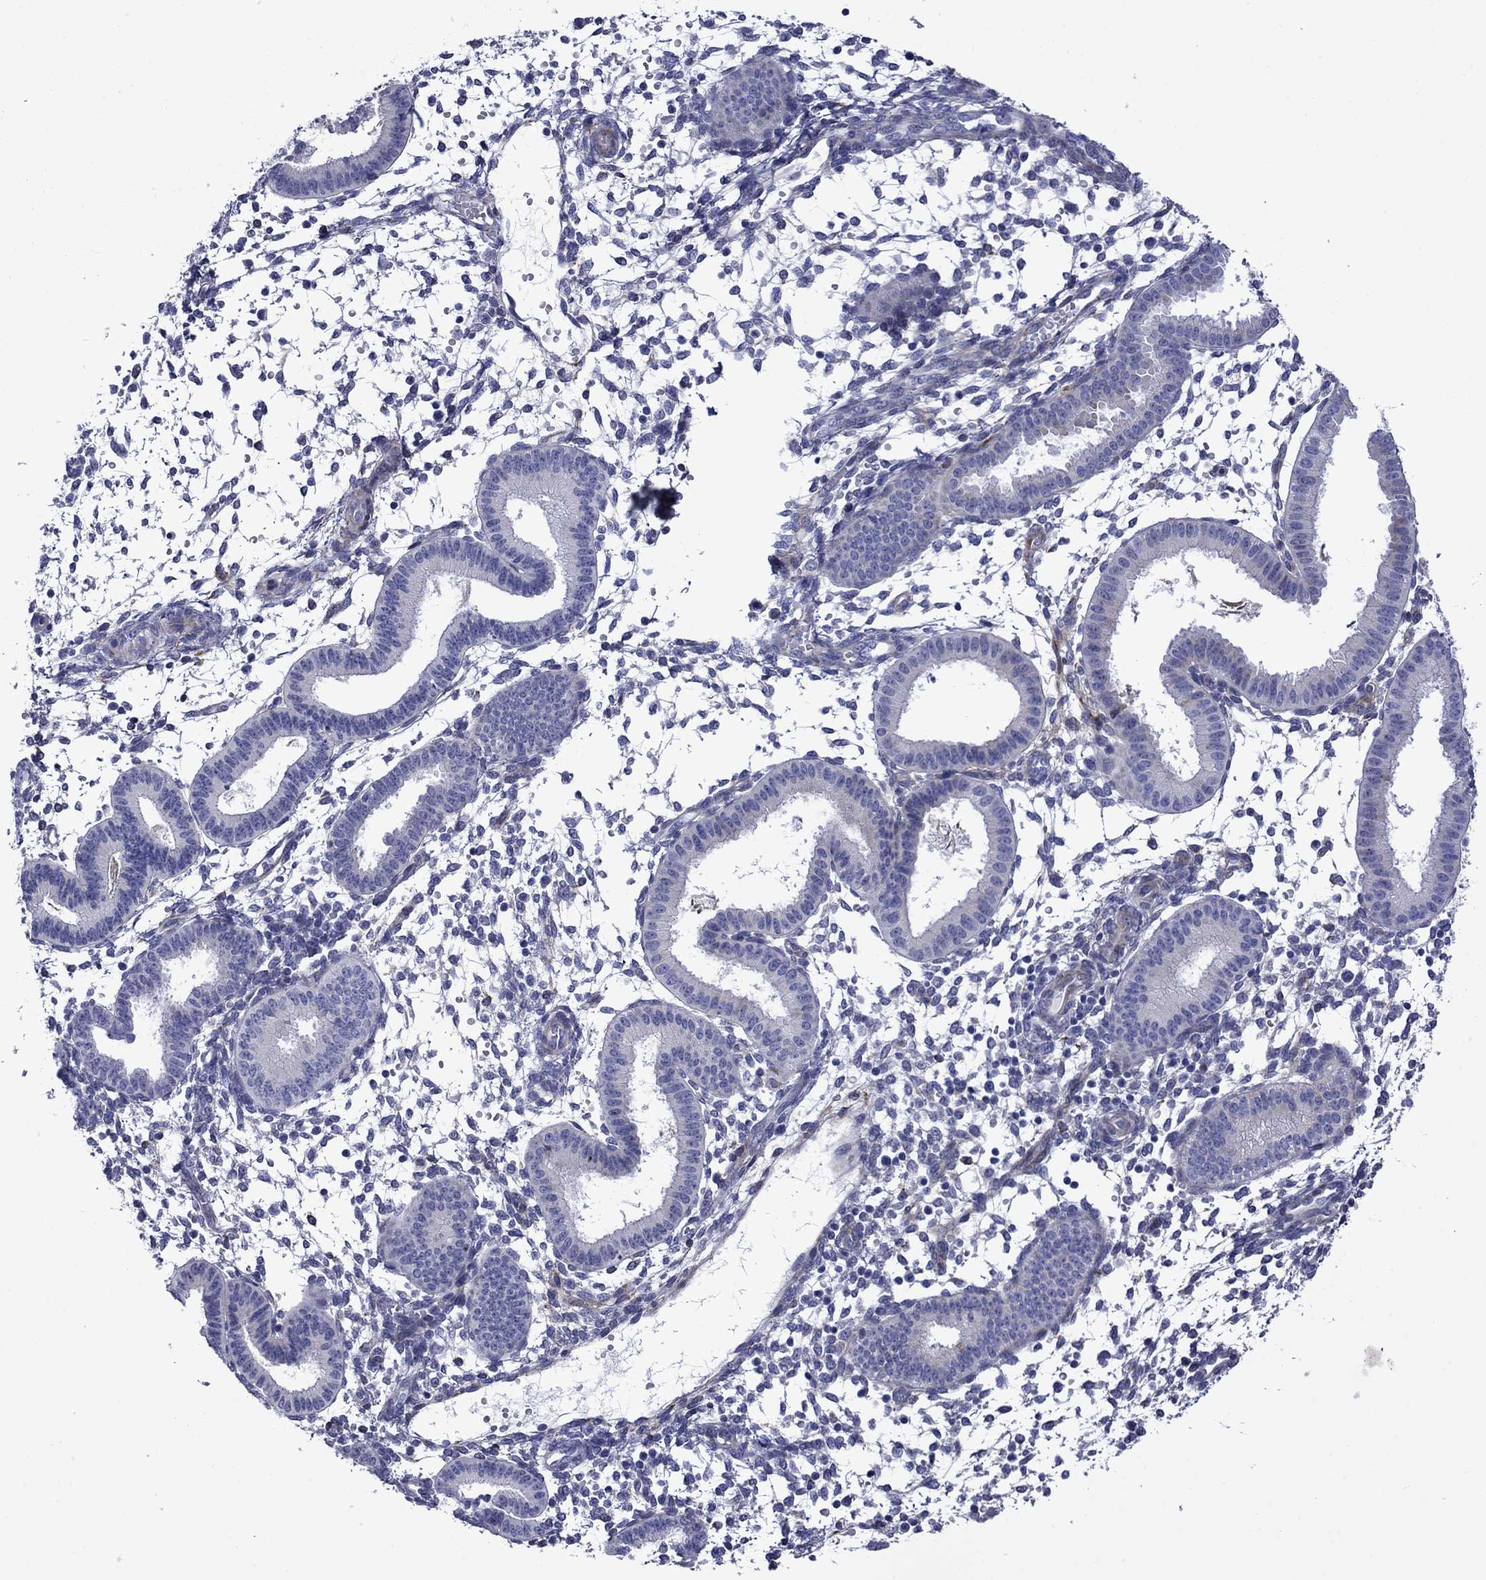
{"staining": {"intensity": "negative", "quantity": "none", "location": "none"}, "tissue": "endometrium", "cell_type": "Cells in endometrial stroma", "image_type": "normal", "snomed": [{"axis": "morphology", "description": "Normal tissue, NOS"}, {"axis": "topography", "description": "Endometrium"}], "caption": "Immunohistochemistry micrograph of normal human endometrium stained for a protein (brown), which reveals no positivity in cells in endometrial stroma.", "gene": "HSPG2", "patient": {"sex": "female", "age": 43}}